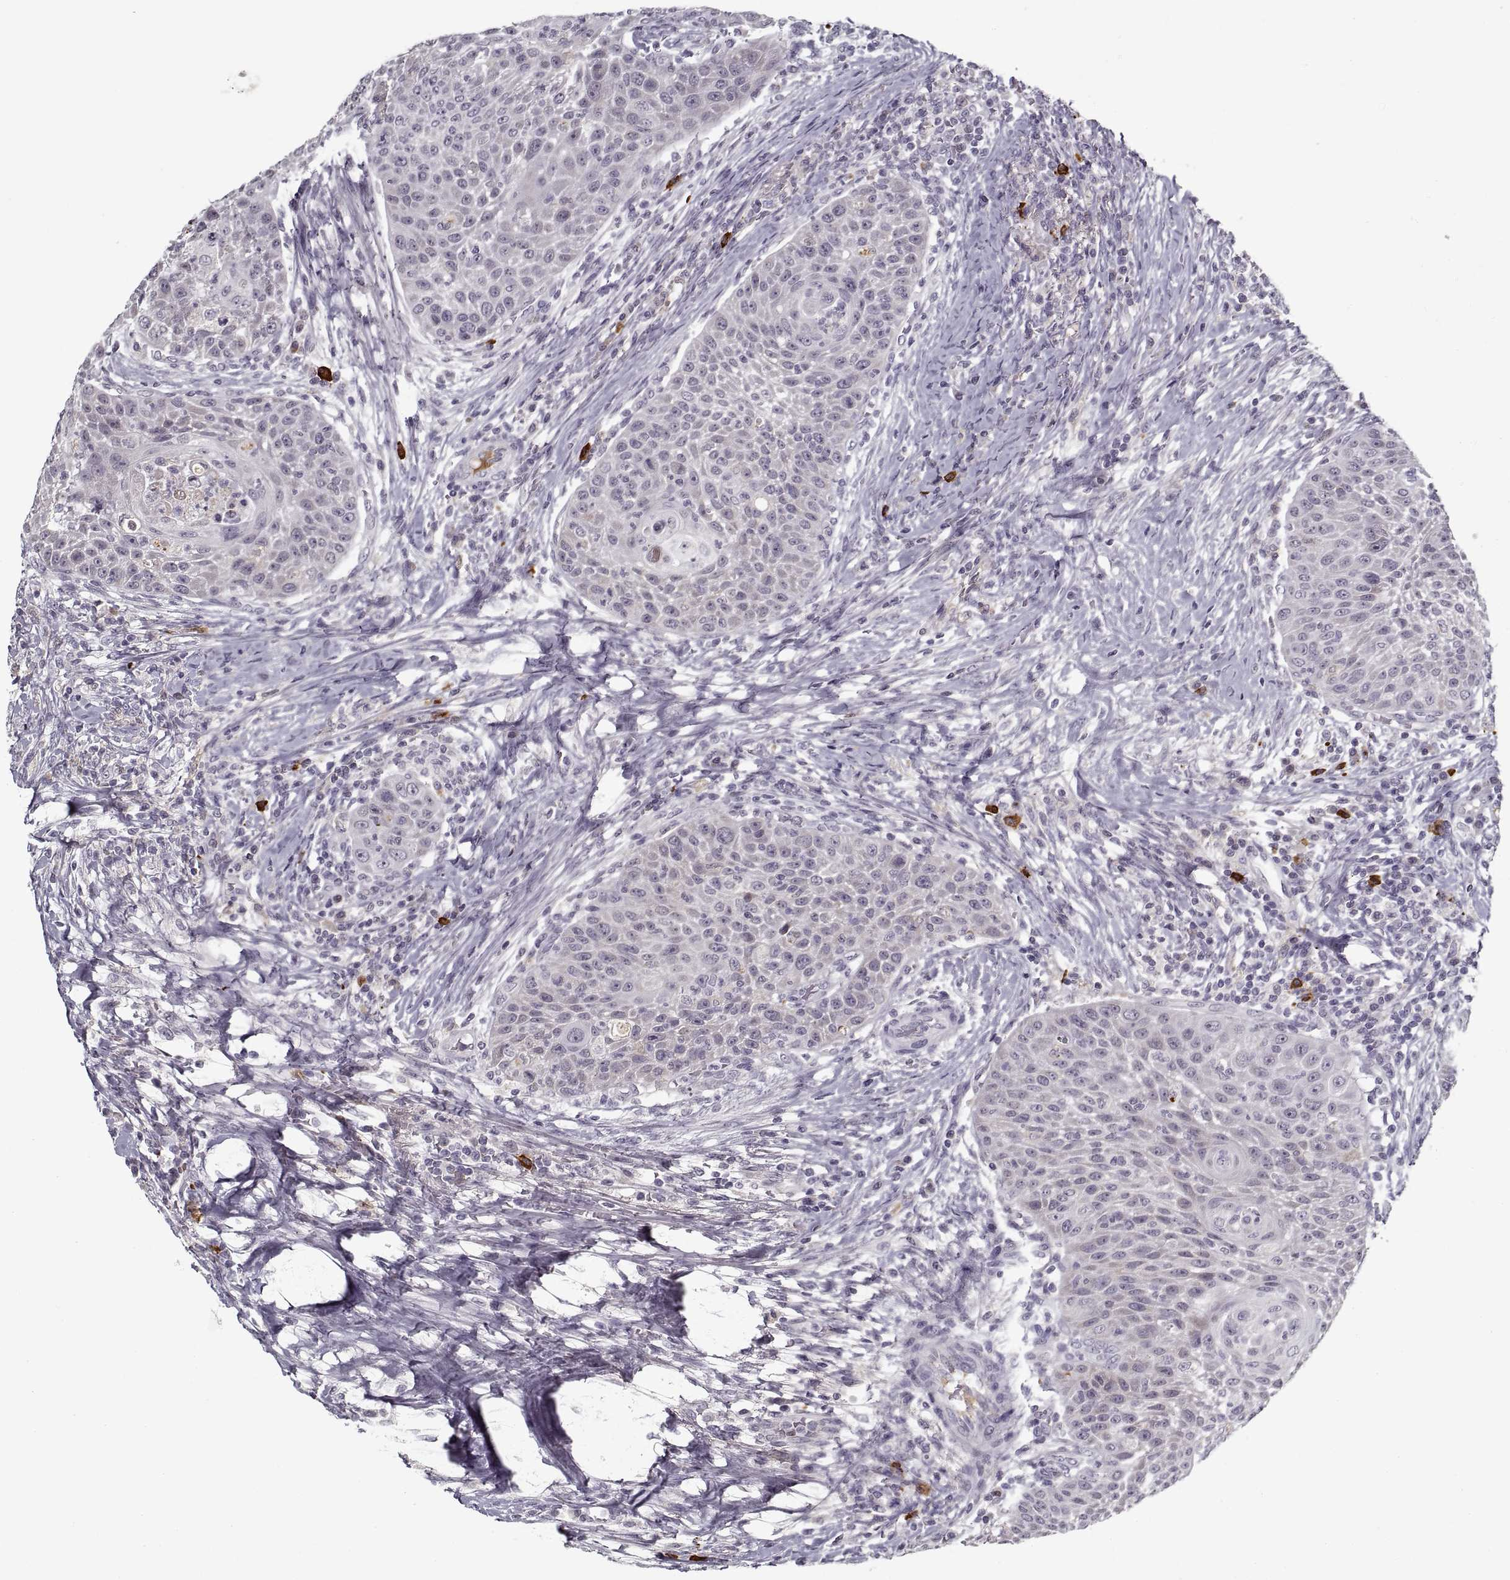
{"staining": {"intensity": "negative", "quantity": "none", "location": "none"}, "tissue": "head and neck cancer", "cell_type": "Tumor cells", "image_type": "cancer", "snomed": [{"axis": "morphology", "description": "Squamous cell carcinoma, NOS"}, {"axis": "topography", "description": "Head-Neck"}], "caption": "Immunohistochemistry (IHC) micrograph of human head and neck cancer stained for a protein (brown), which displays no staining in tumor cells.", "gene": "GAD2", "patient": {"sex": "male", "age": 69}}